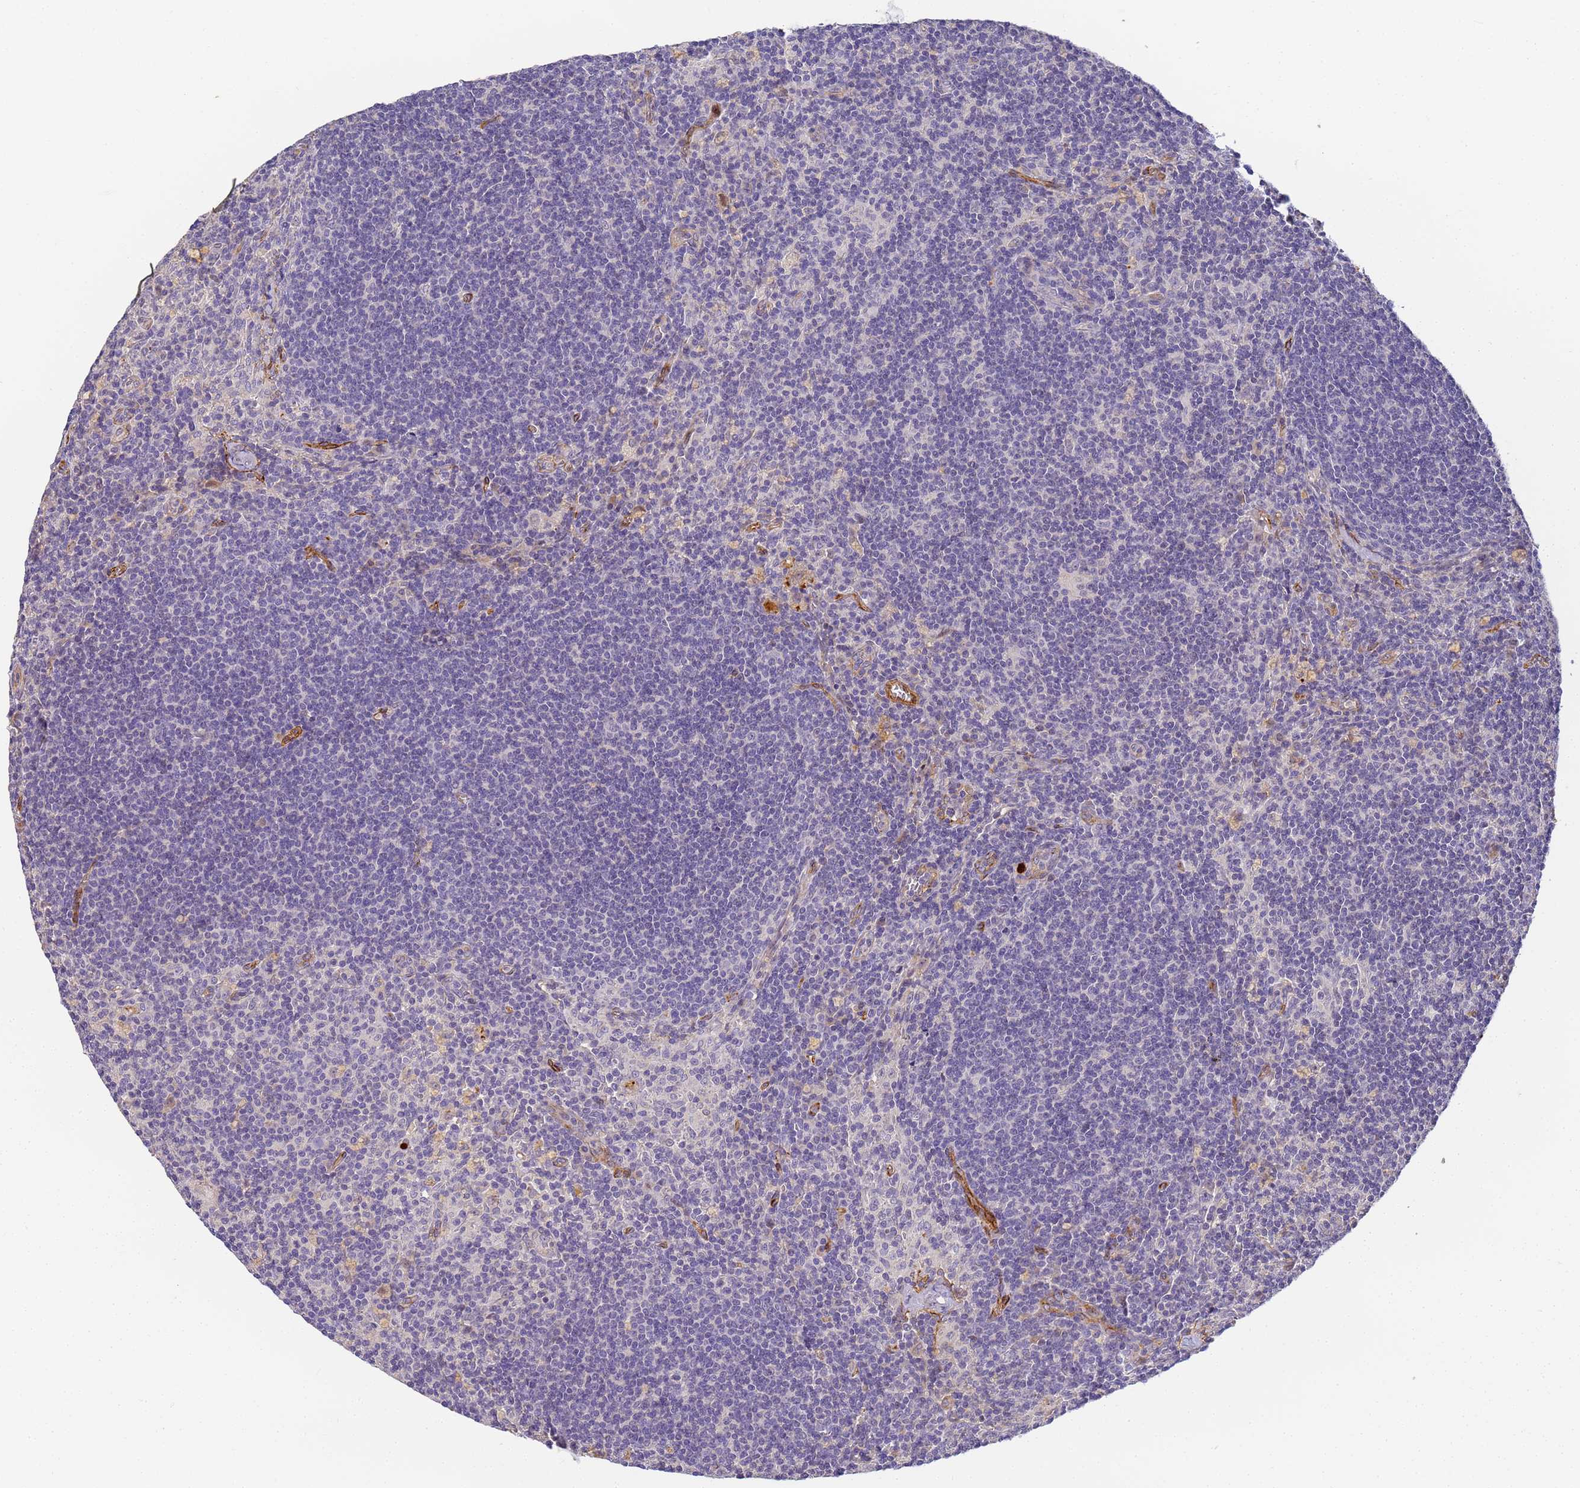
{"staining": {"intensity": "negative", "quantity": "none", "location": "none"}, "tissue": "lymph node", "cell_type": "Germinal center cells", "image_type": "normal", "snomed": [{"axis": "morphology", "description": "Normal tissue, NOS"}, {"axis": "topography", "description": "Lymph node"}], "caption": "Immunohistochemistry (IHC) histopathology image of normal lymph node stained for a protein (brown), which exhibits no staining in germinal center cells. Brightfield microscopy of immunohistochemistry (IHC) stained with DAB (3,3'-diaminobenzidine) (brown) and hematoxylin (blue), captured at high magnification.", "gene": "CFHR1", "patient": {"sex": "male", "age": 69}}